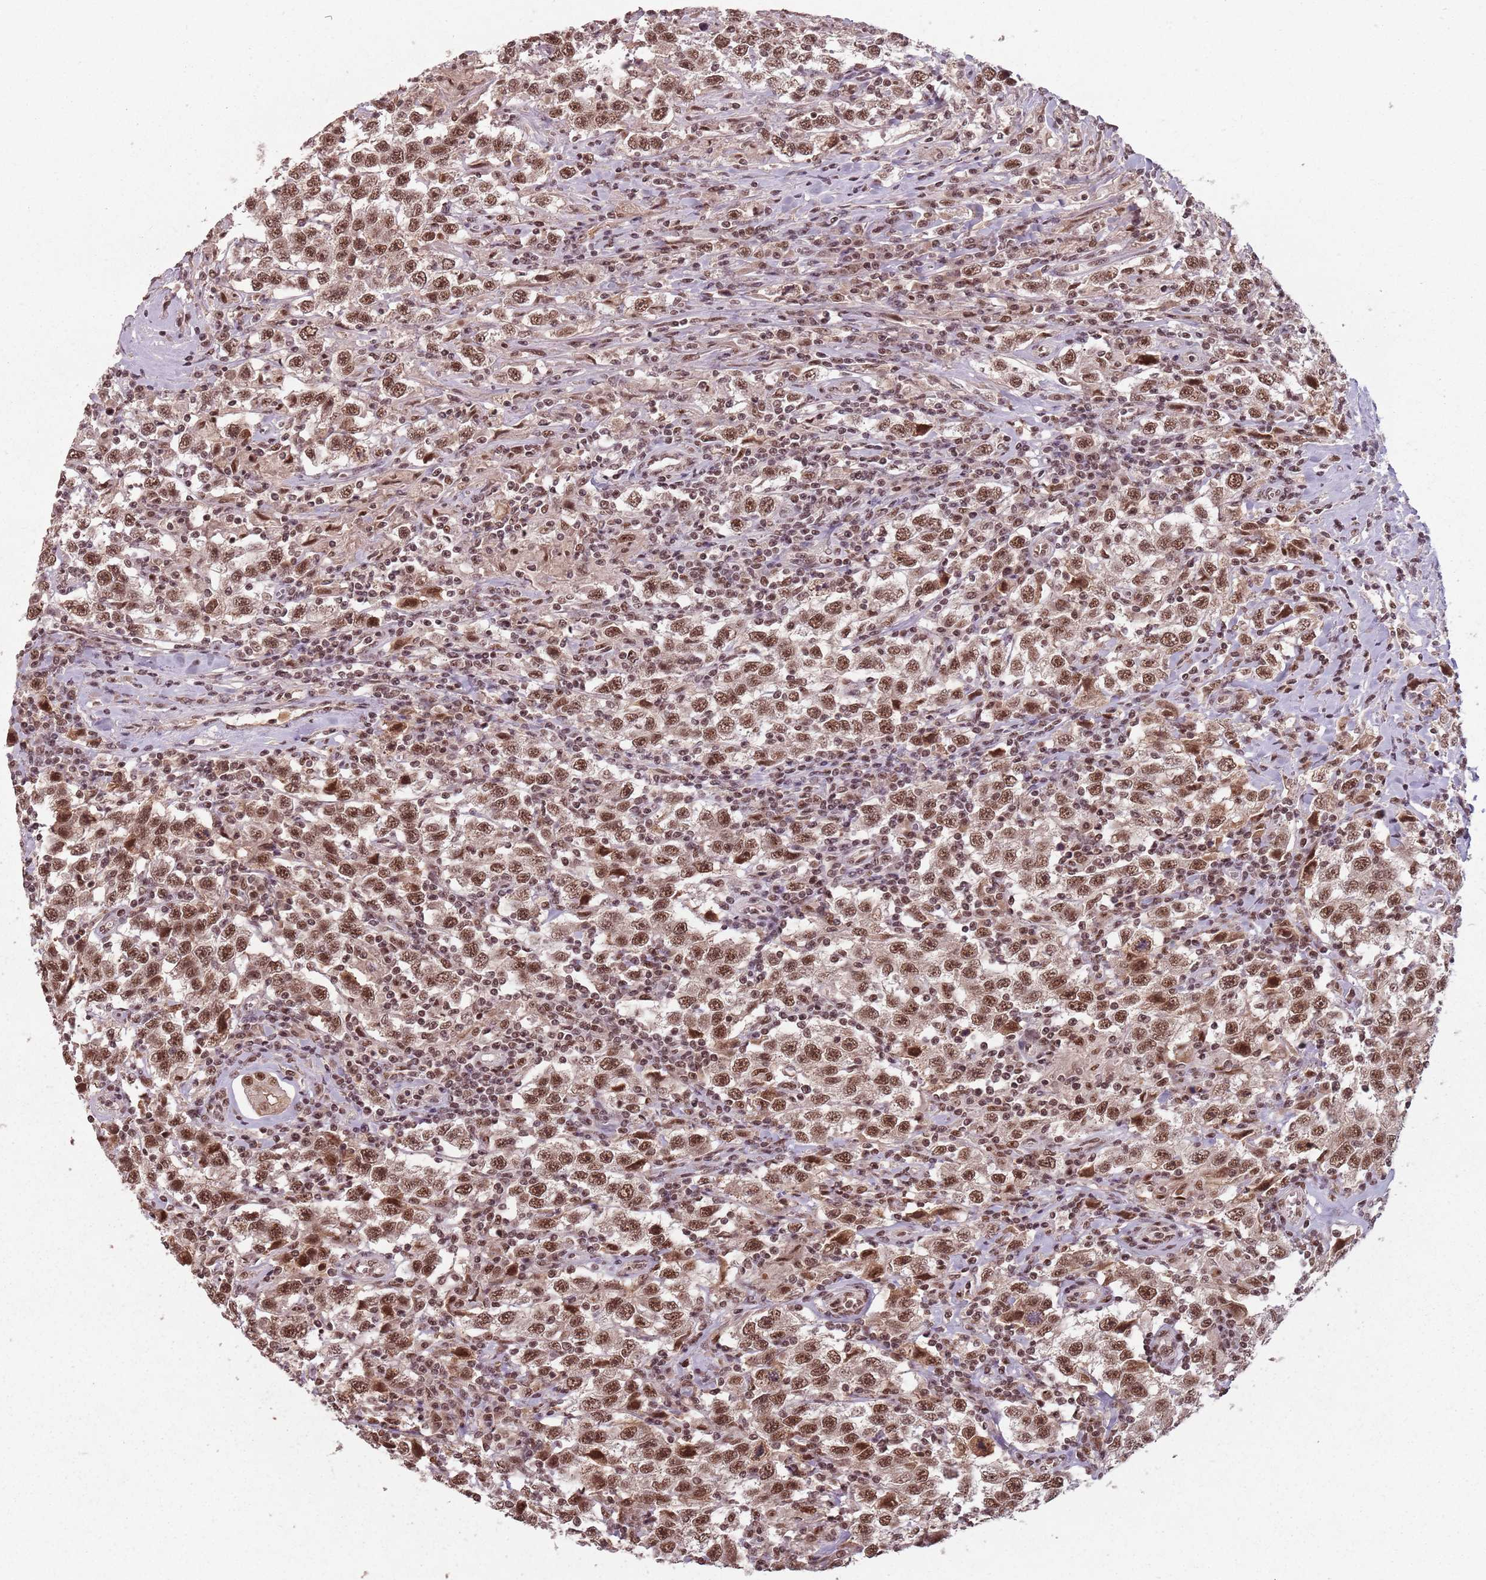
{"staining": {"intensity": "moderate", "quantity": ">75%", "location": "nuclear"}, "tissue": "testis cancer", "cell_type": "Tumor cells", "image_type": "cancer", "snomed": [{"axis": "morphology", "description": "Seminoma, NOS"}, {"axis": "topography", "description": "Testis"}], "caption": "Immunohistochemistry (IHC) photomicrograph of neoplastic tissue: human testis cancer stained using immunohistochemistry demonstrates medium levels of moderate protein expression localized specifically in the nuclear of tumor cells, appearing as a nuclear brown color.", "gene": "NCBP1", "patient": {"sex": "male", "age": 41}}